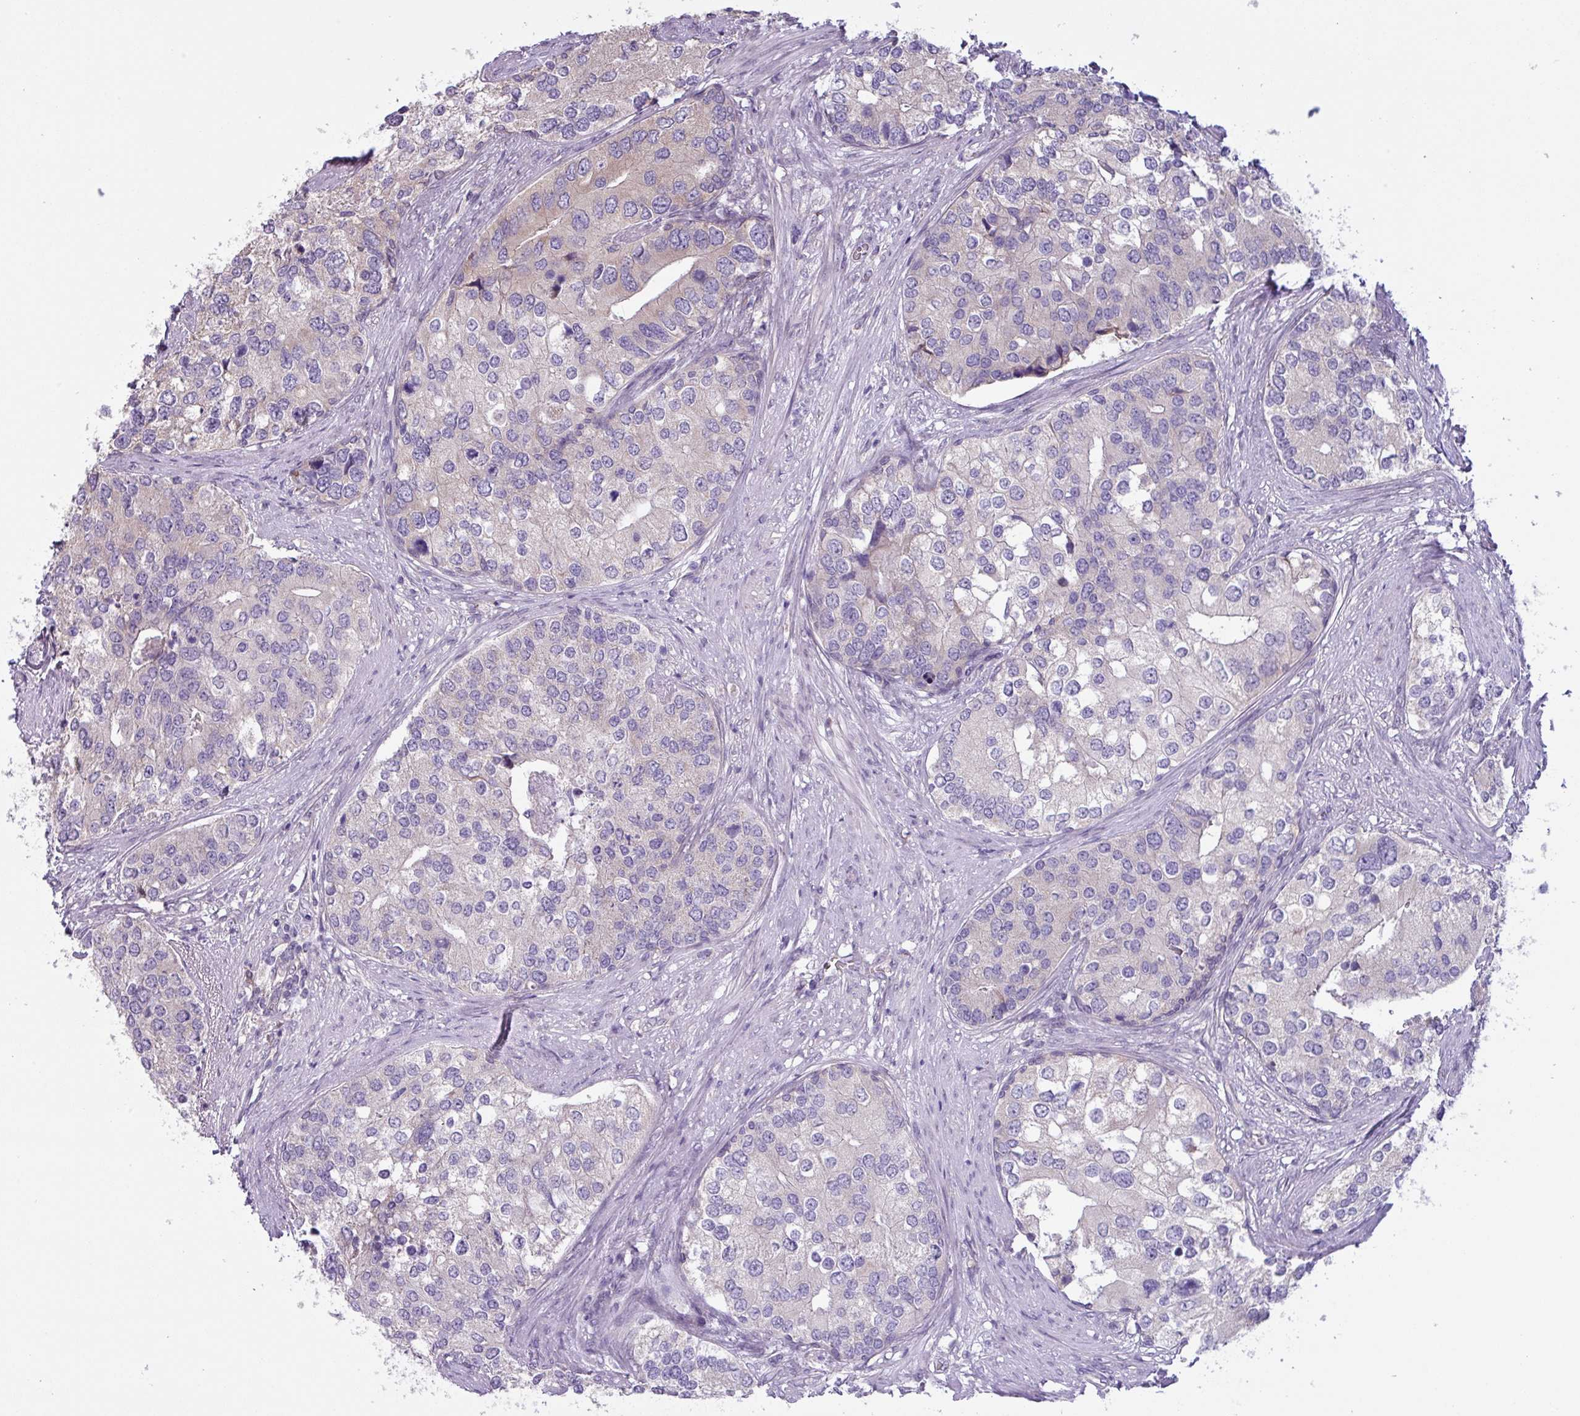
{"staining": {"intensity": "negative", "quantity": "none", "location": "none"}, "tissue": "prostate cancer", "cell_type": "Tumor cells", "image_type": "cancer", "snomed": [{"axis": "morphology", "description": "Adenocarcinoma, High grade"}, {"axis": "topography", "description": "Prostate"}], "caption": "An immunohistochemistry (IHC) photomicrograph of prostate cancer (adenocarcinoma (high-grade)) is shown. There is no staining in tumor cells of prostate cancer (adenocarcinoma (high-grade)).", "gene": "C20orf27", "patient": {"sex": "male", "age": 62}}